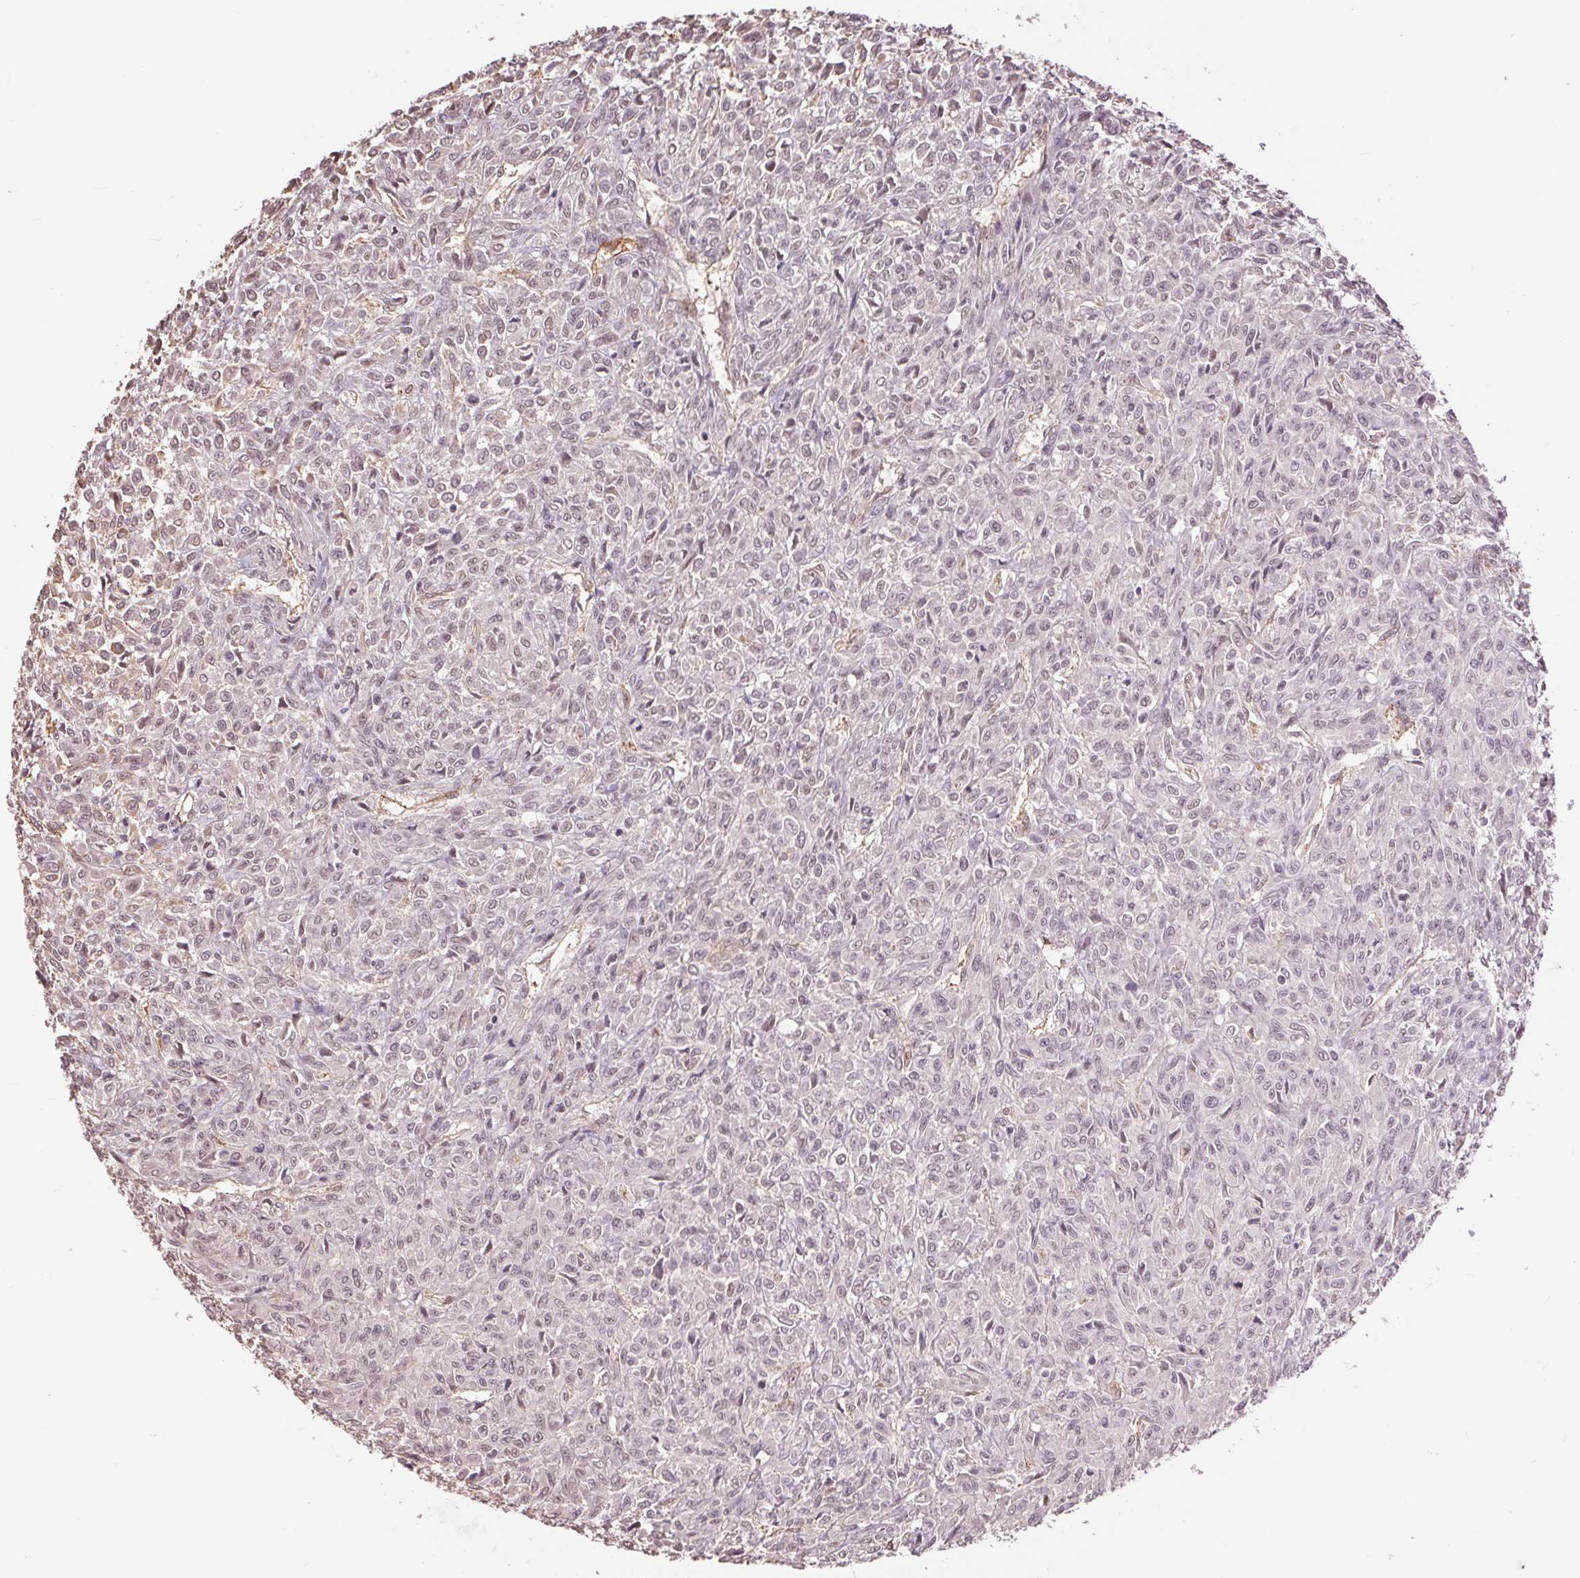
{"staining": {"intensity": "negative", "quantity": "none", "location": "none"}, "tissue": "renal cancer", "cell_type": "Tumor cells", "image_type": "cancer", "snomed": [{"axis": "morphology", "description": "Adenocarcinoma, NOS"}, {"axis": "topography", "description": "Kidney"}], "caption": "Renal cancer (adenocarcinoma) was stained to show a protein in brown. There is no significant staining in tumor cells.", "gene": "PALM", "patient": {"sex": "male", "age": 58}}